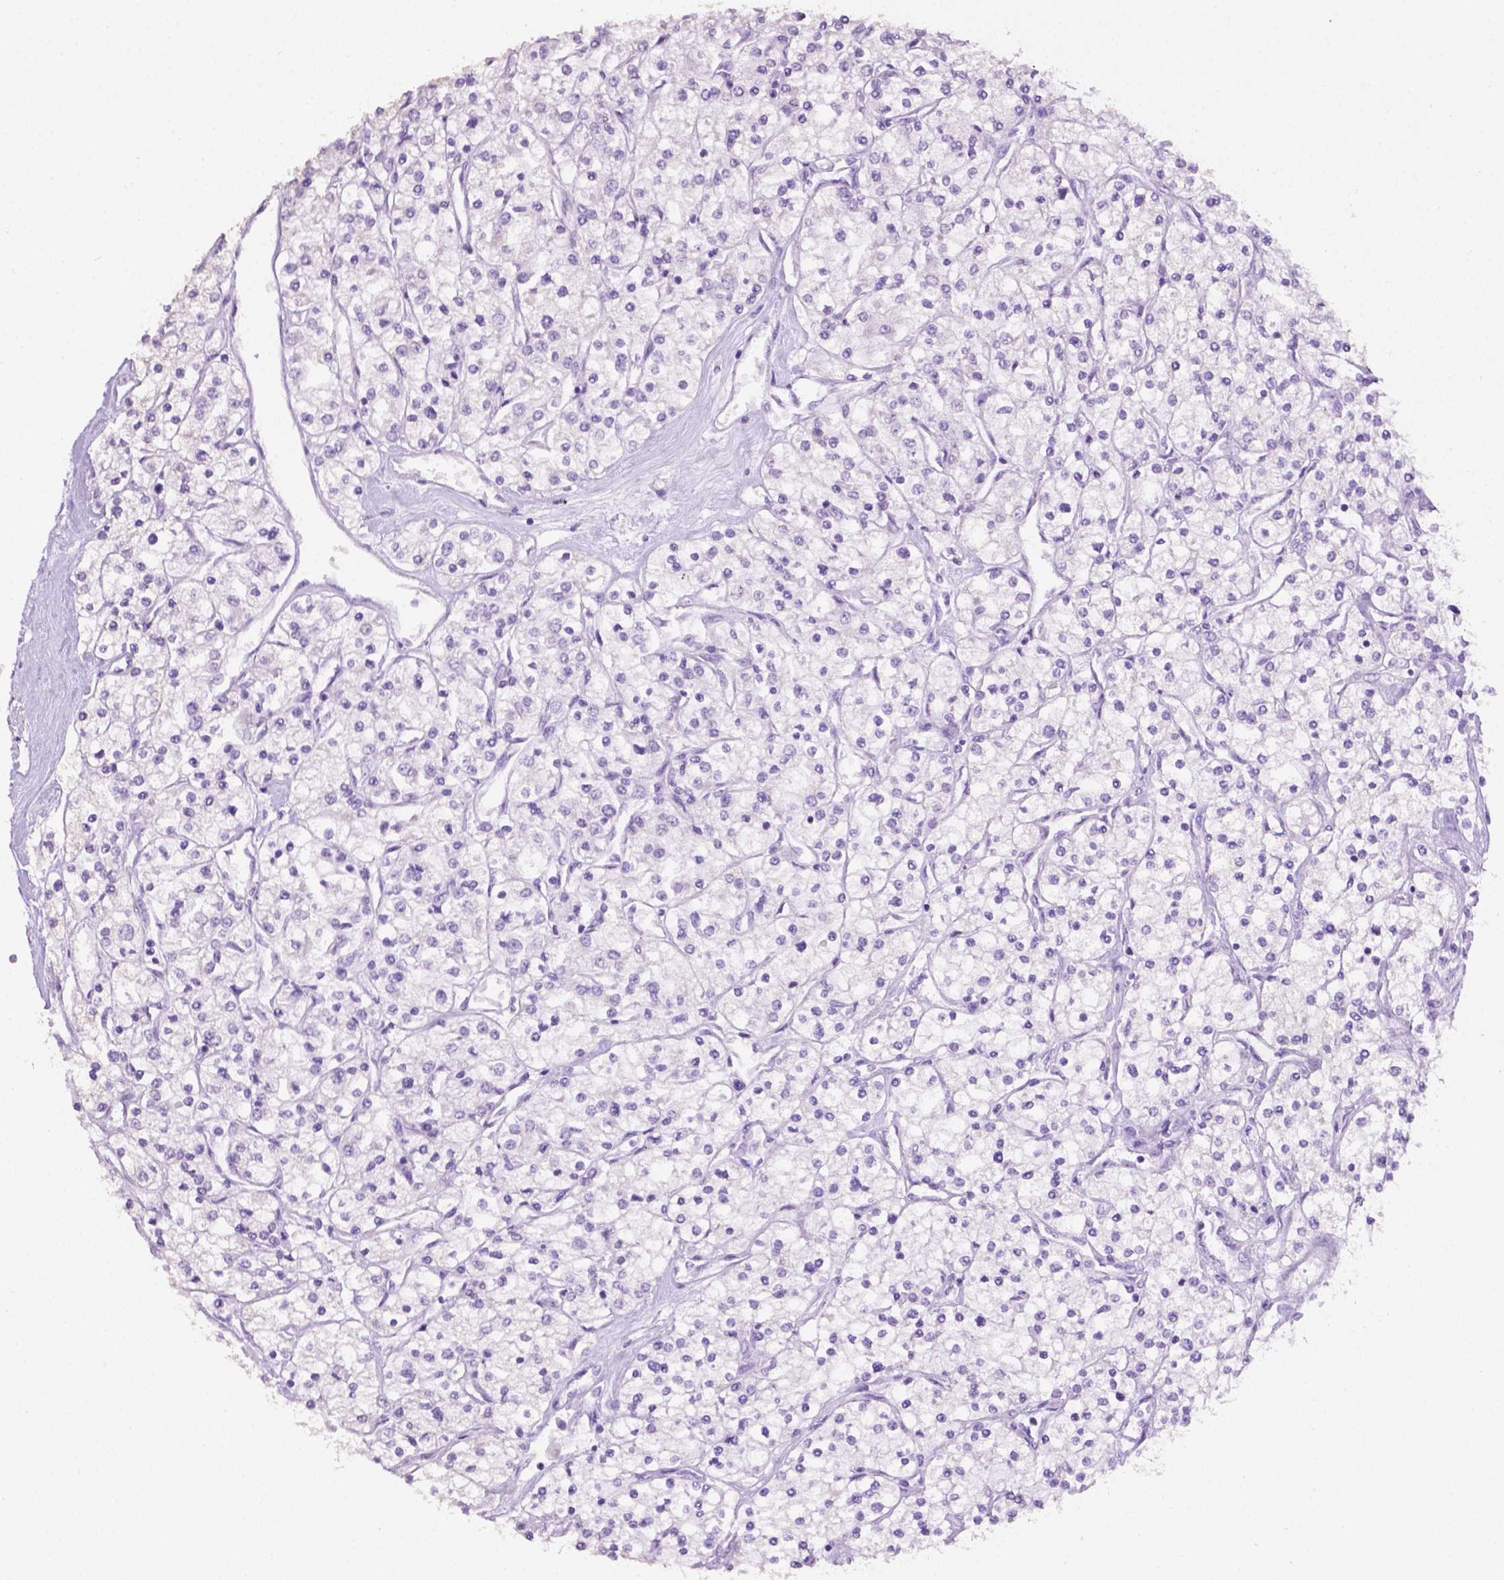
{"staining": {"intensity": "negative", "quantity": "none", "location": "none"}, "tissue": "renal cancer", "cell_type": "Tumor cells", "image_type": "cancer", "snomed": [{"axis": "morphology", "description": "Adenocarcinoma, NOS"}, {"axis": "topography", "description": "Kidney"}], "caption": "This is a image of IHC staining of adenocarcinoma (renal), which shows no expression in tumor cells.", "gene": "PHGR1", "patient": {"sex": "male", "age": 80}}